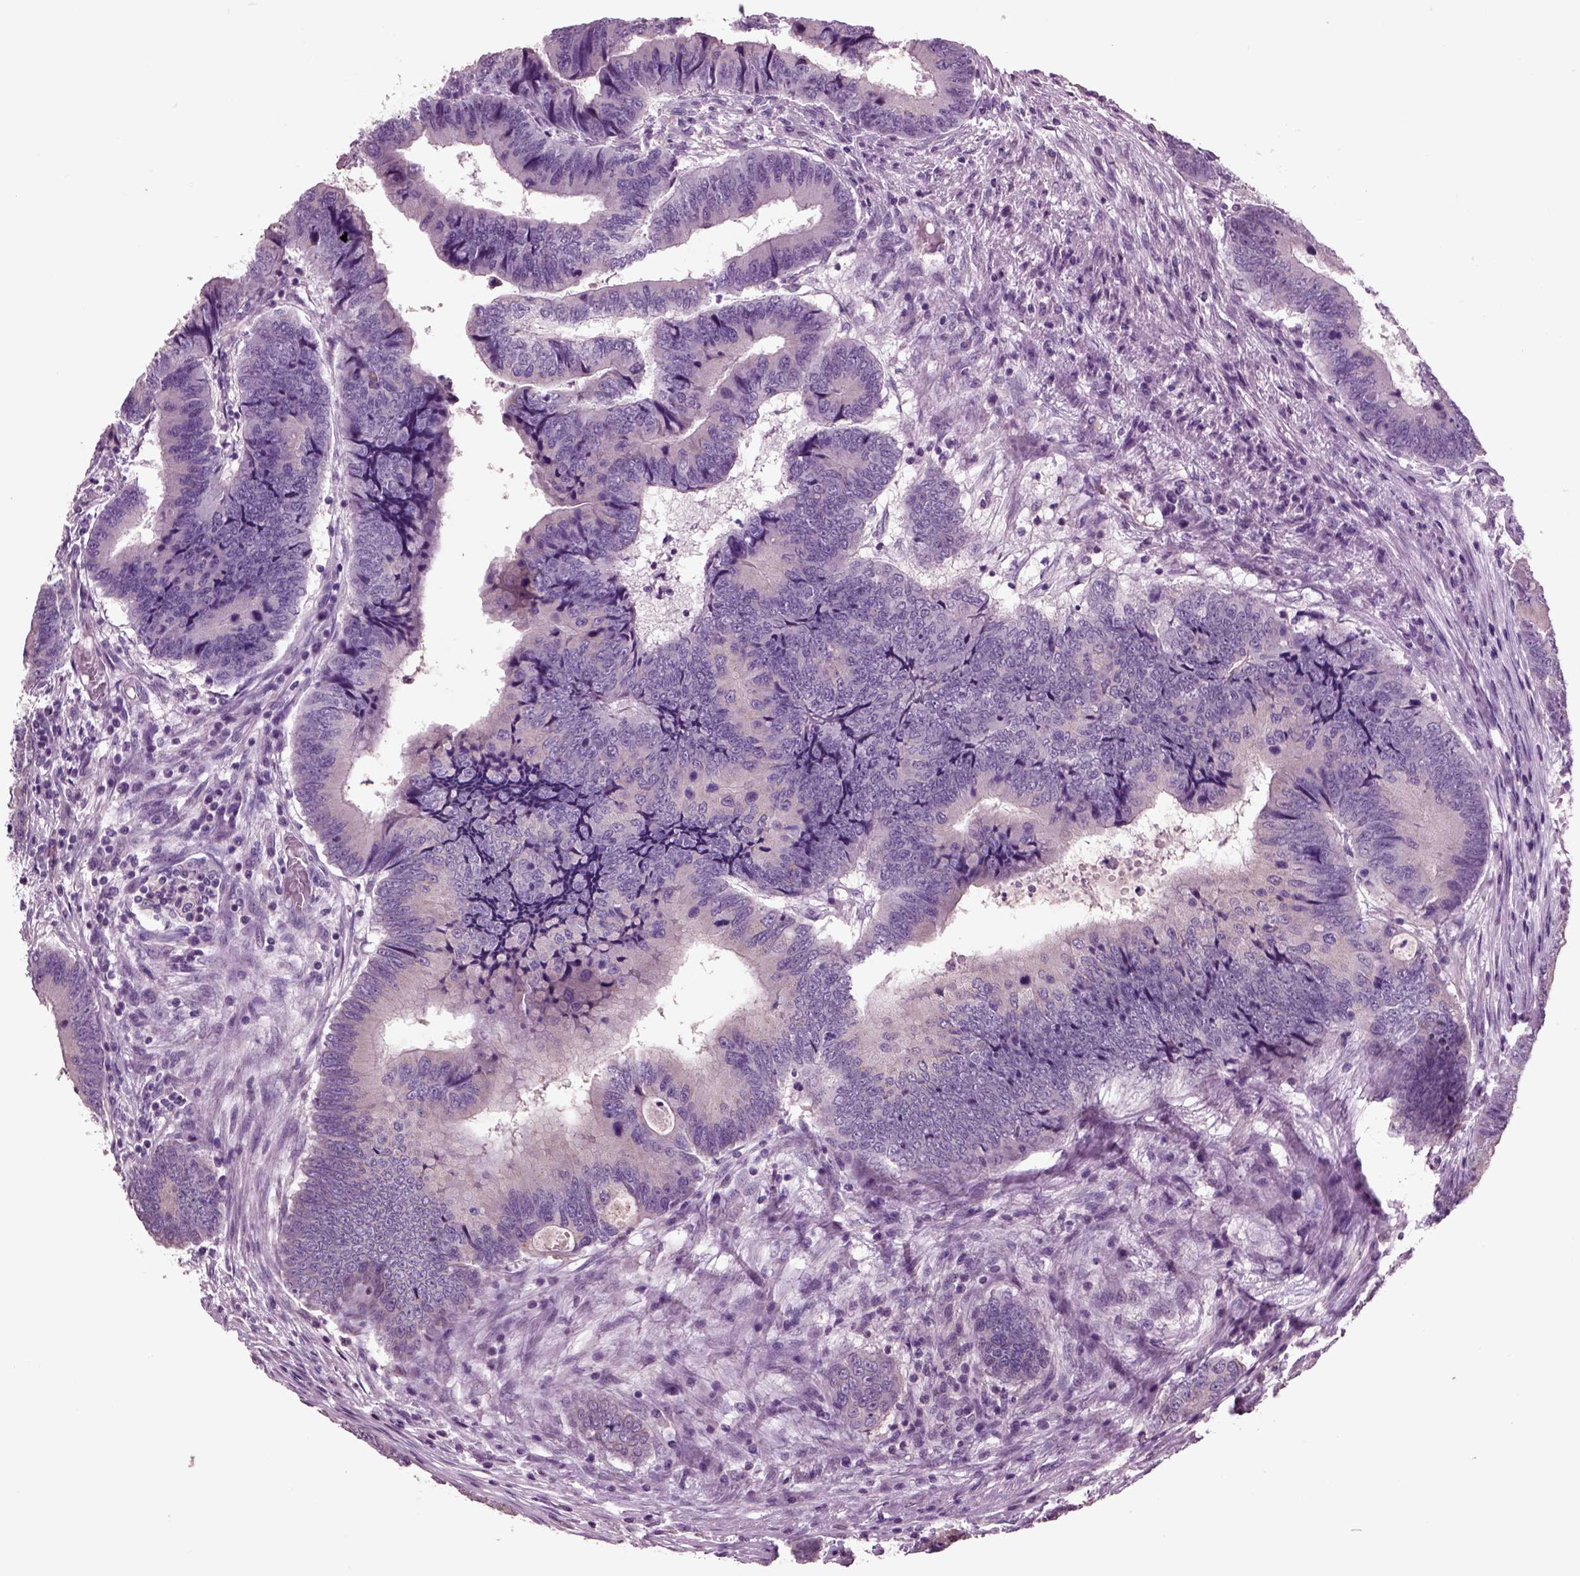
{"staining": {"intensity": "negative", "quantity": "none", "location": "none"}, "tissue": "colorectal cancer", "cell_type": "Tumor cells", "image_type": "cancer", "snomed": [{"axis": "morphology", "description": "Adenocarcinoma, NOS"}, {"axis": "topography", "description": "Colon"}], "caption": "Tumor cells show no significant positivity in colorectal cancer.", "gene": "CHGB", "patient": {"sex": "male", "age": 53}}